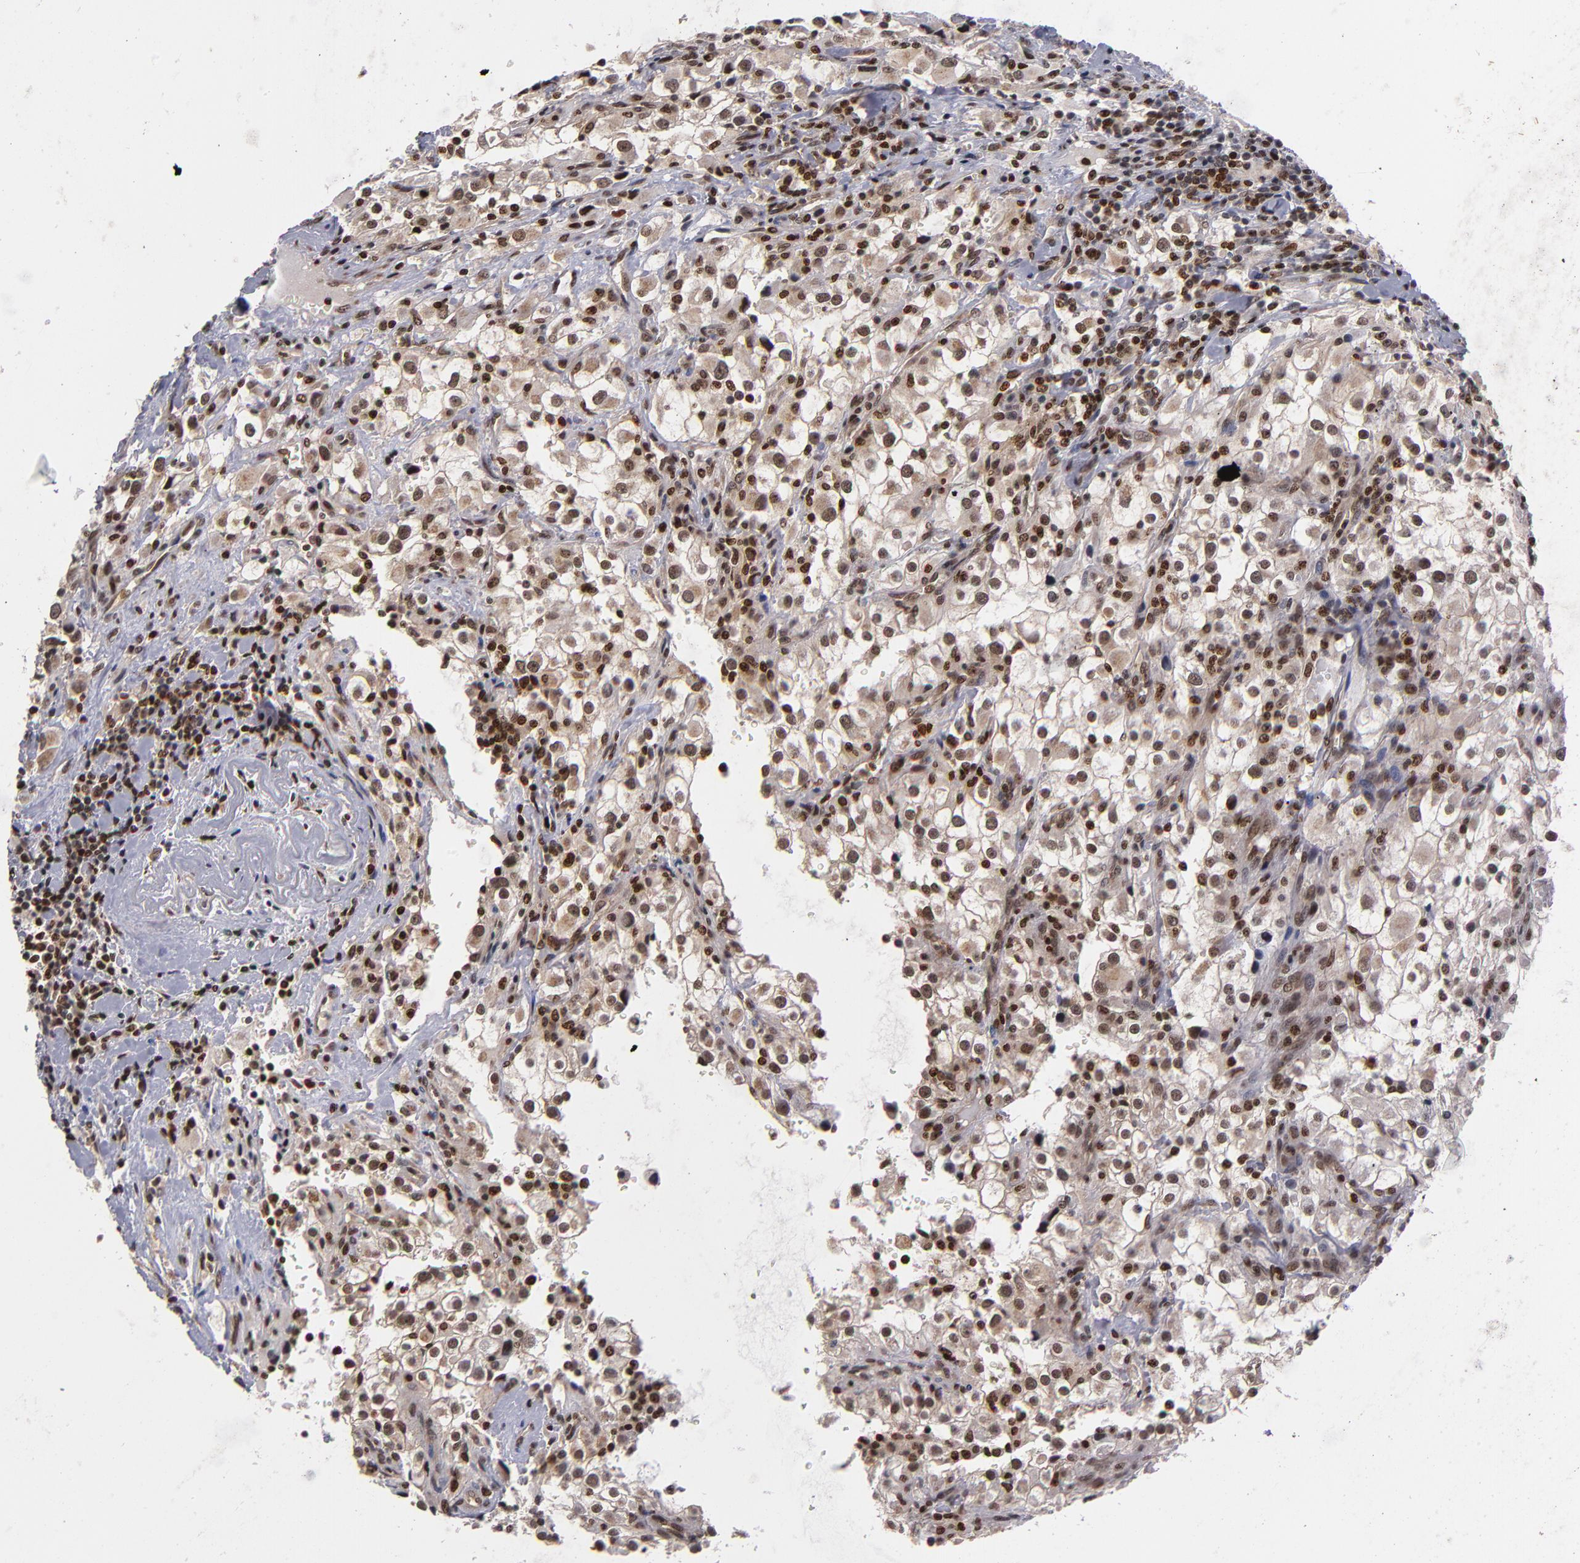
{"staining": {"intensity": "moderate", "quantity": ">75%", "location": "nuclear"}, "tissue": "renal cancer", "cell_type": "Tumor cells", "image_type": "cancer", "snomed": [{"axis": "morphology", "description": "Adenocarcinoma, NOS"}, {"axis": "topography", "description": "Kidney"}], "caption": "Human adenocarcinoma (renal) stained with a protein marker reveals moderate staining in tumor cells.", "gene": "KDM6A", "patient": {"sex": "female", "age": 52}}